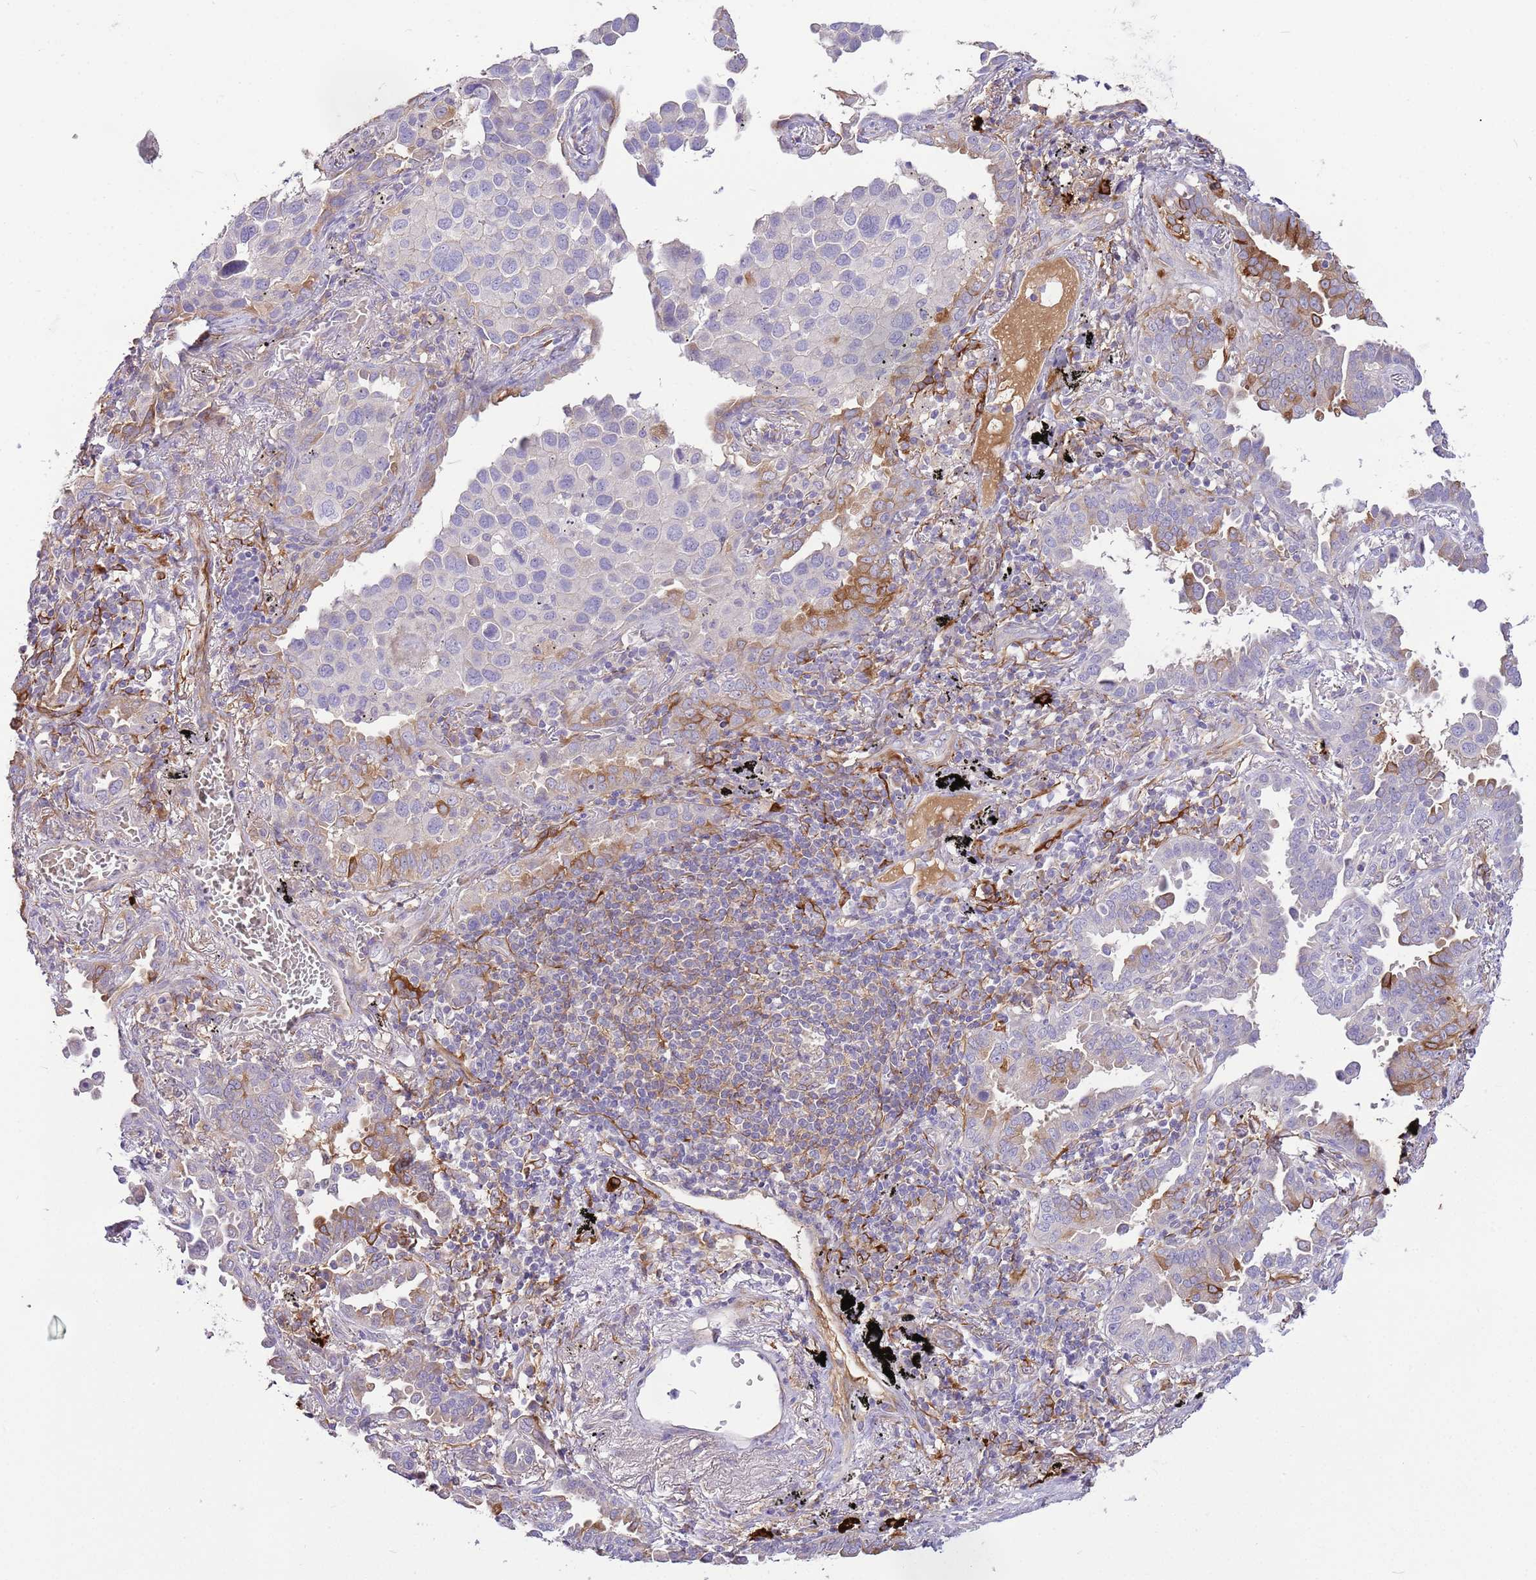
{"staining": {"intensity": "moderate", "quantity": "<25%", "location": "cytoplasmic/membranous"}, "tissue": "lung cancer", "cell_type": "Tumor cells", "image_type": "cancer", "snomed": [{"axis": "morphology", "description": "Adenocarcinoma, NOS"}, {"axis": "topography", "description": "Lung"}], "caption": "A micrograph of human lung adenocarcinoma stained for a protein exhibits moderate cytoplasmic/membranous brown staining in tumor cells. (Brightfield microscopy of DAB IHC at high magnification).", "gene": "RFK", "patient": {"sex": "male", "age": 67}}